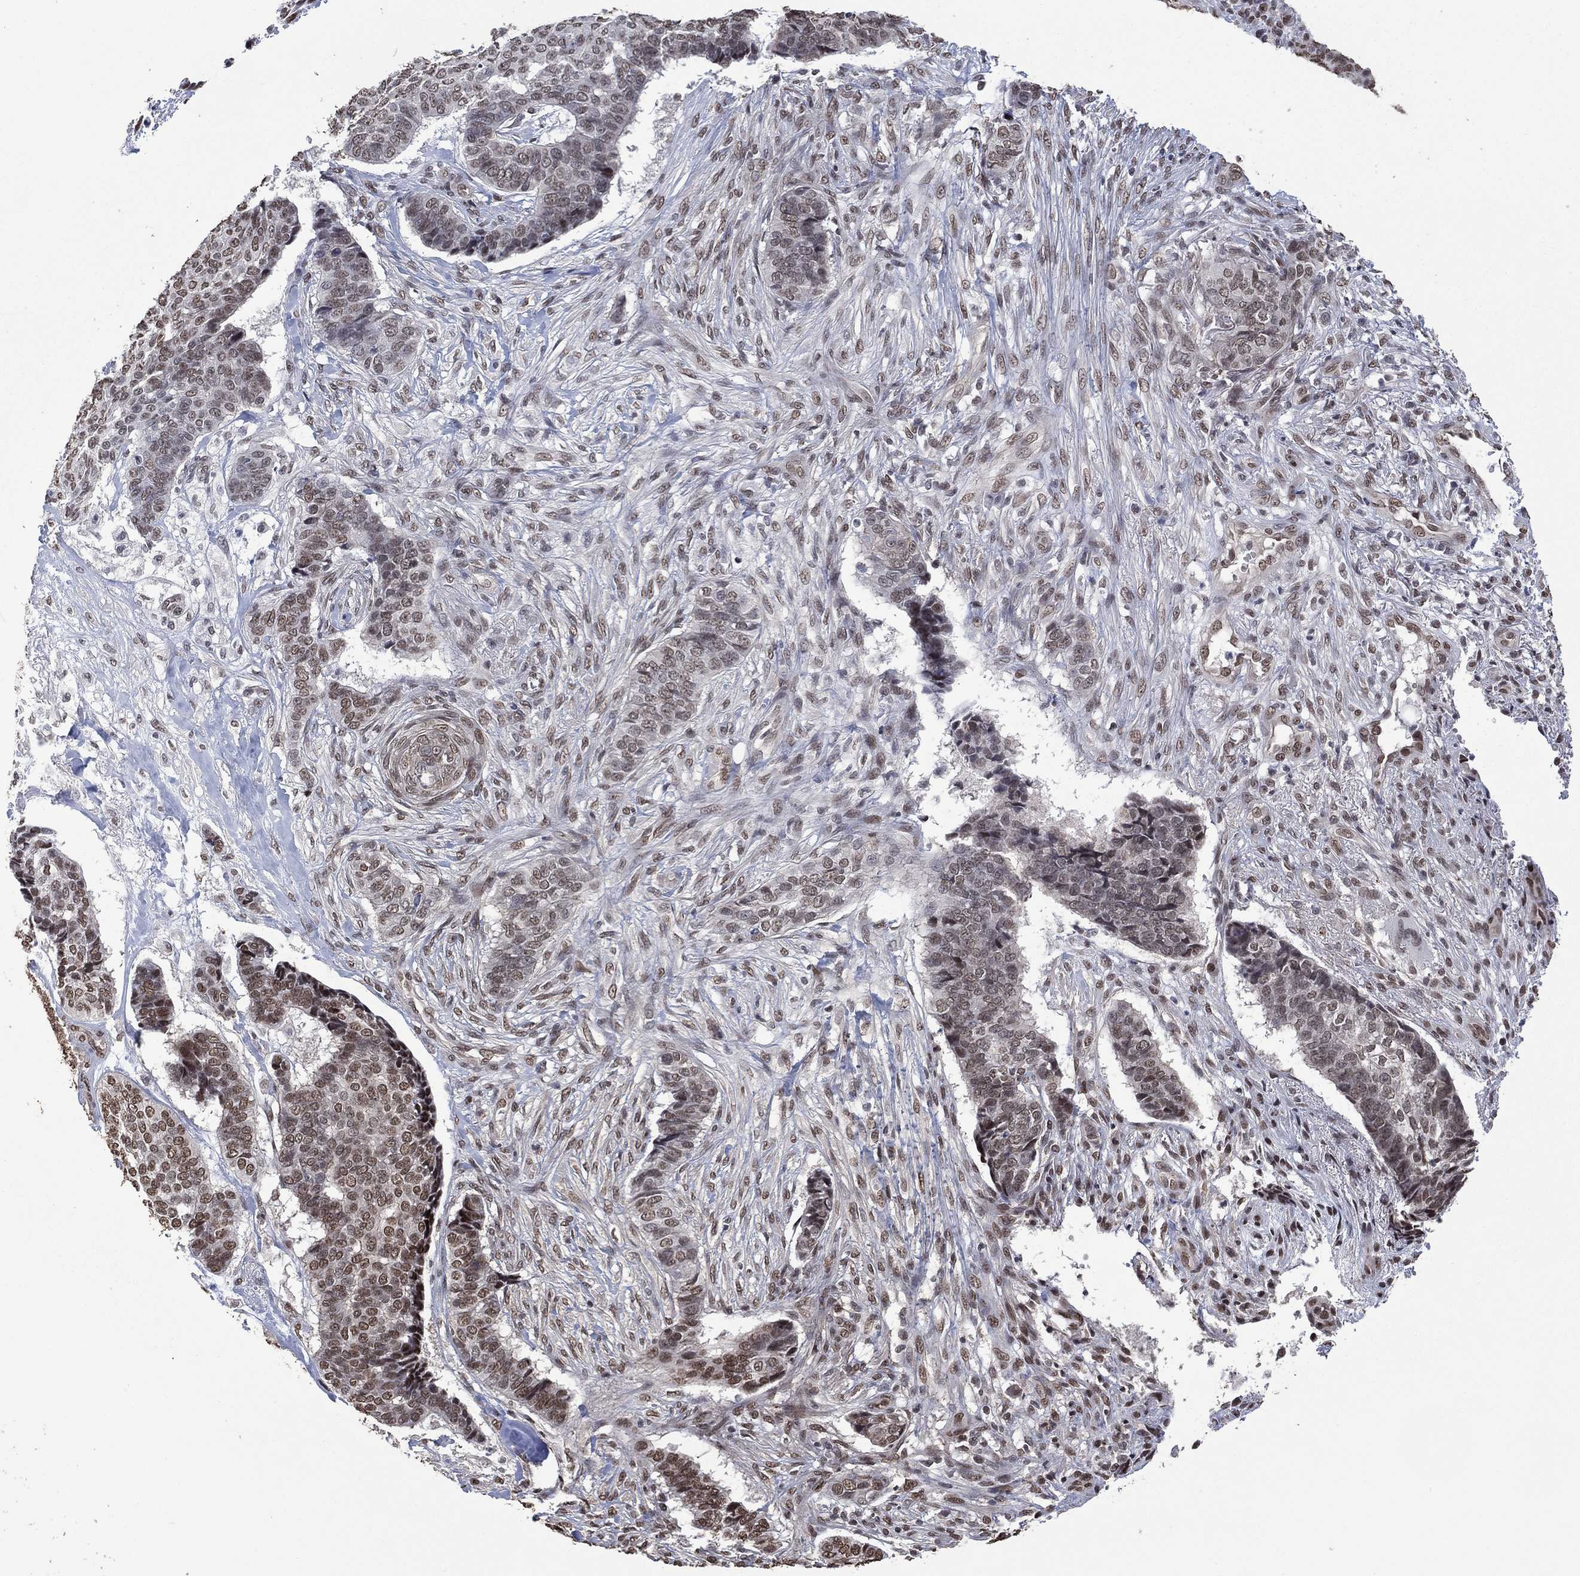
{"staining": {"intensity": "weak", "quantity": "25%-75%", "location": "cytoplasmic/membranous"}, "tissue": "skin cancer", "cell_type": "Tumor cells", "image_type": "cancer", "snomed": [{"axis": "morphology", "description": "Basal cell carcinoma"}, {"axis": "topography", "description": "Skin"}], "caption": "A micrograph of basal cell carcinoma (skin) stained for a protein exhibits weak cytoplasmic/membranous brown staining in tumor cells.", "gene": "EHMT1", "patient": {"sex": "male", "age": 86}}